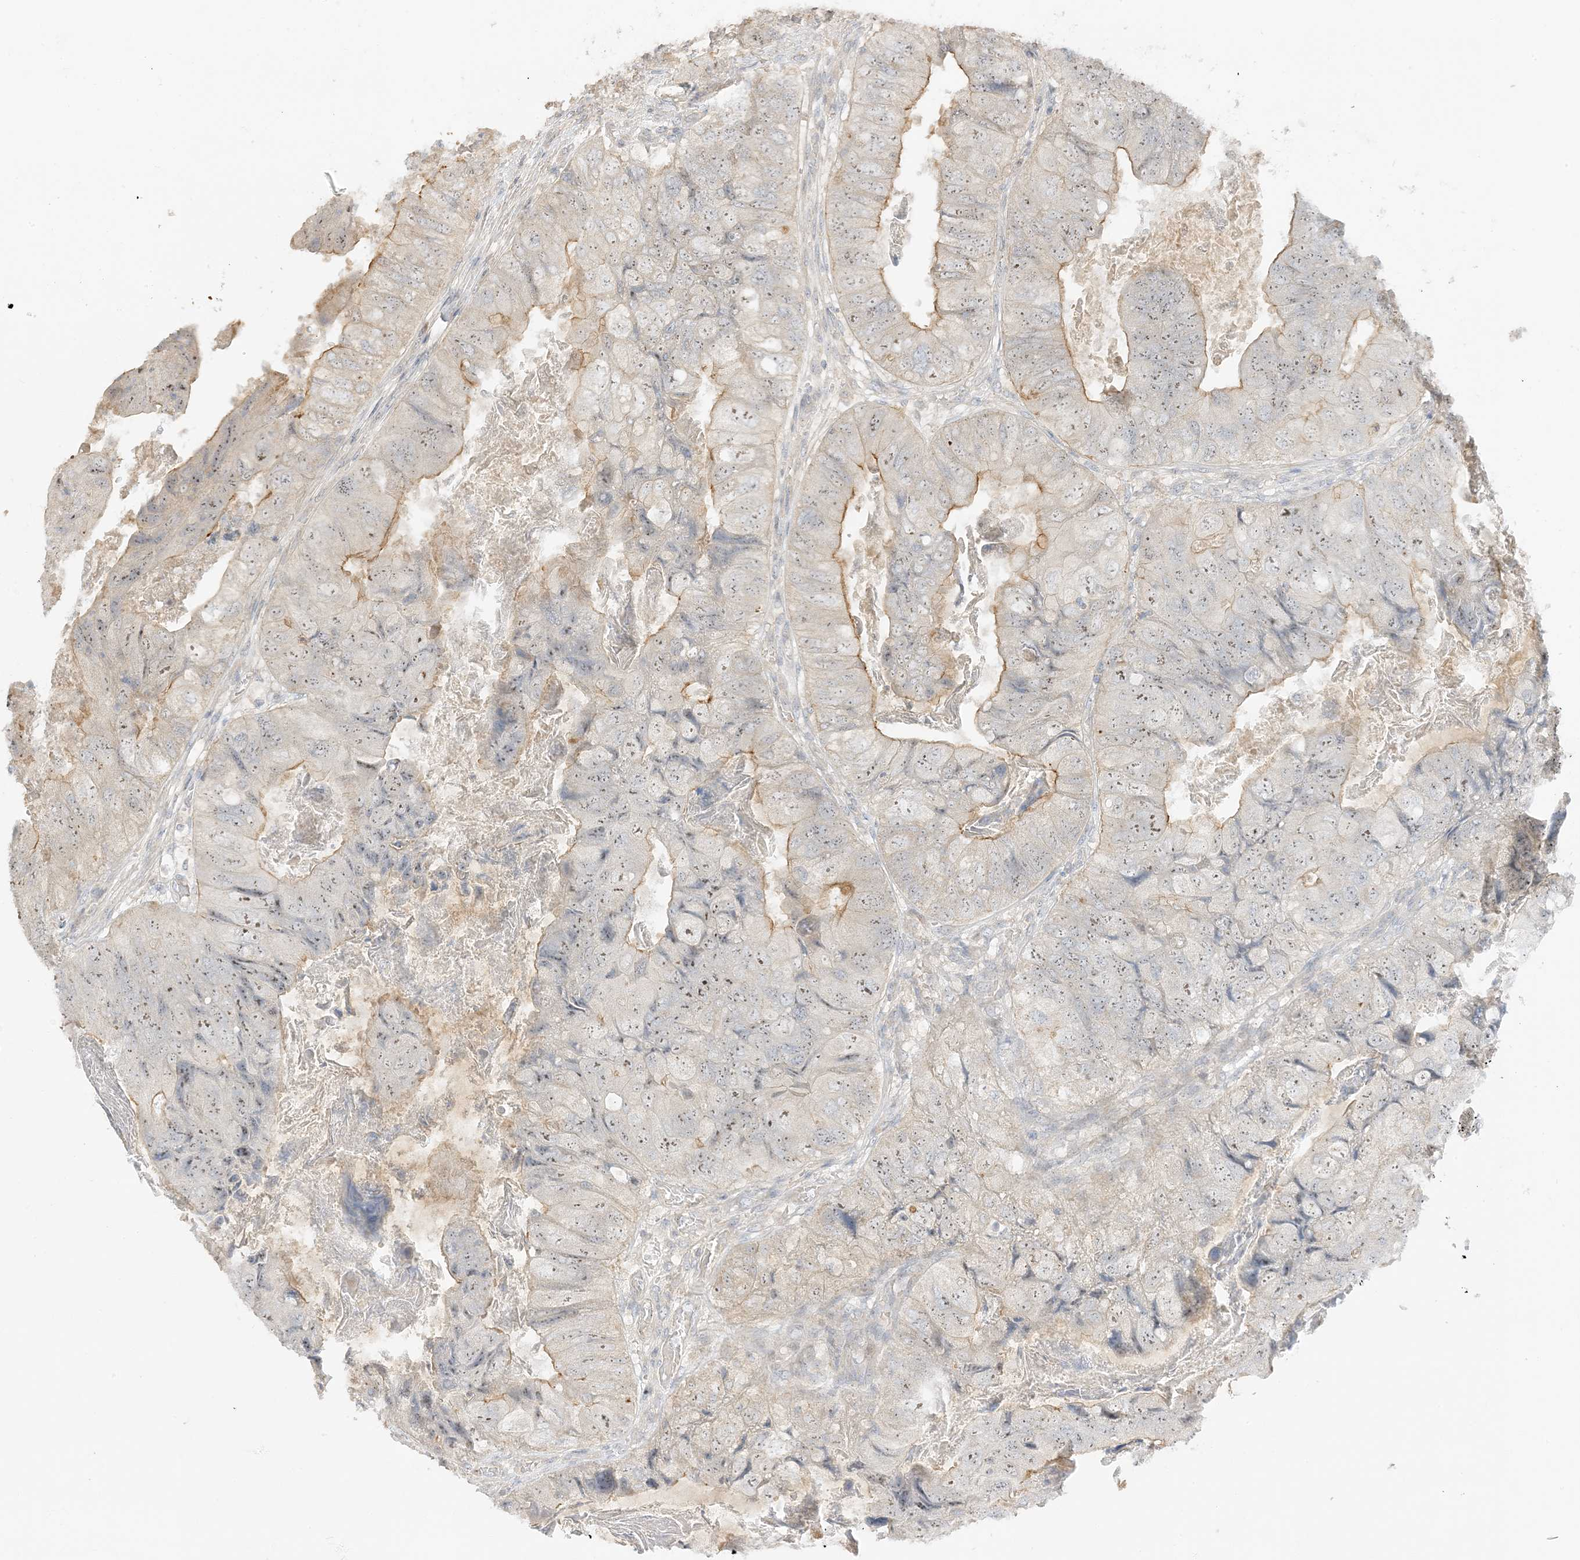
{"staining": {"intensity": "moderate", "quantity": "25%-75%", "location": "cytoplasmic/membranous,nuclear"}, "tissue": "colorectal cancer", "cell_type": "Tumor cells", "image_type": "cancer", "snomed": [{"axis": "morphology", "description": "Adenocarcinoma, NOS"}, {"axis": "topography", "description": "Rectum"}], "caption": "Immunohistochemical staining of human colorectal adenocarcinoma reveals medium levels of moderate cytoplasmic/membranous and nuclear staining in about 25%-75% of tumor cells.", "gene": "ETAA1", "patient": {"sex": "male", "age": 63}}